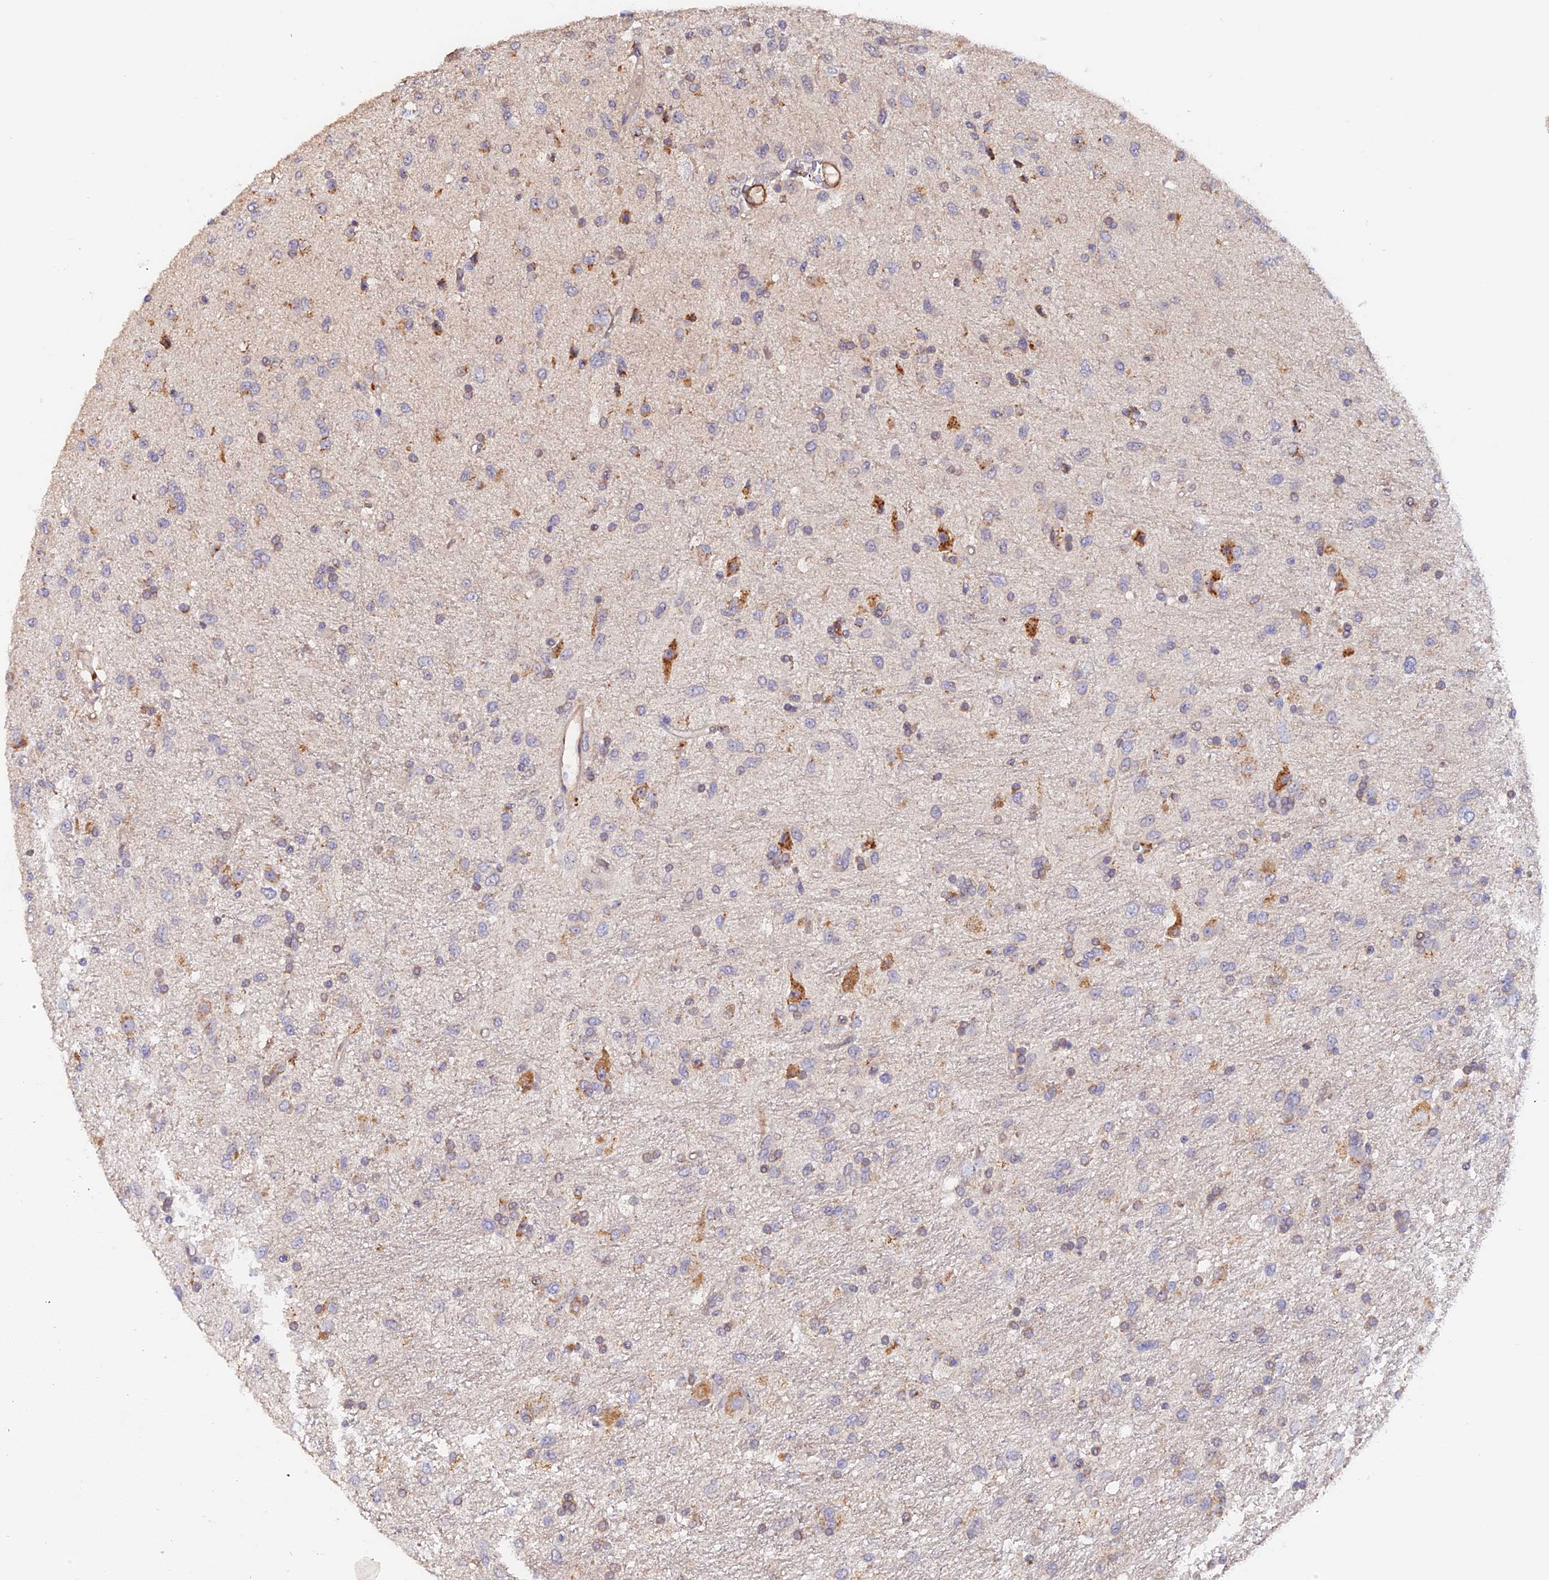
{"staining": {"intensity": "weak", "quantity": "<25%", "location": "cytoplasmic/membranous"}, "tissue": "glioma", "cell_type": "Tumor cells", "image_type": "cancer", "snomed": [{"axis": "morphology", "description": "Glioma, malignant, Low grade"}, {"axis": "topography", "description": "Brain"}], "caption": "A high-resolution photomicrograph shows immunohistochemistry staining of malignant glioma (low-grade), which reveals no significant staining in tumor cells. (DAB (3,3'-diaminobenzidine) immunohistochemistry, high magnification).", "gene": "TANGO6", "patient": {"sex": "male", "age": 77}}